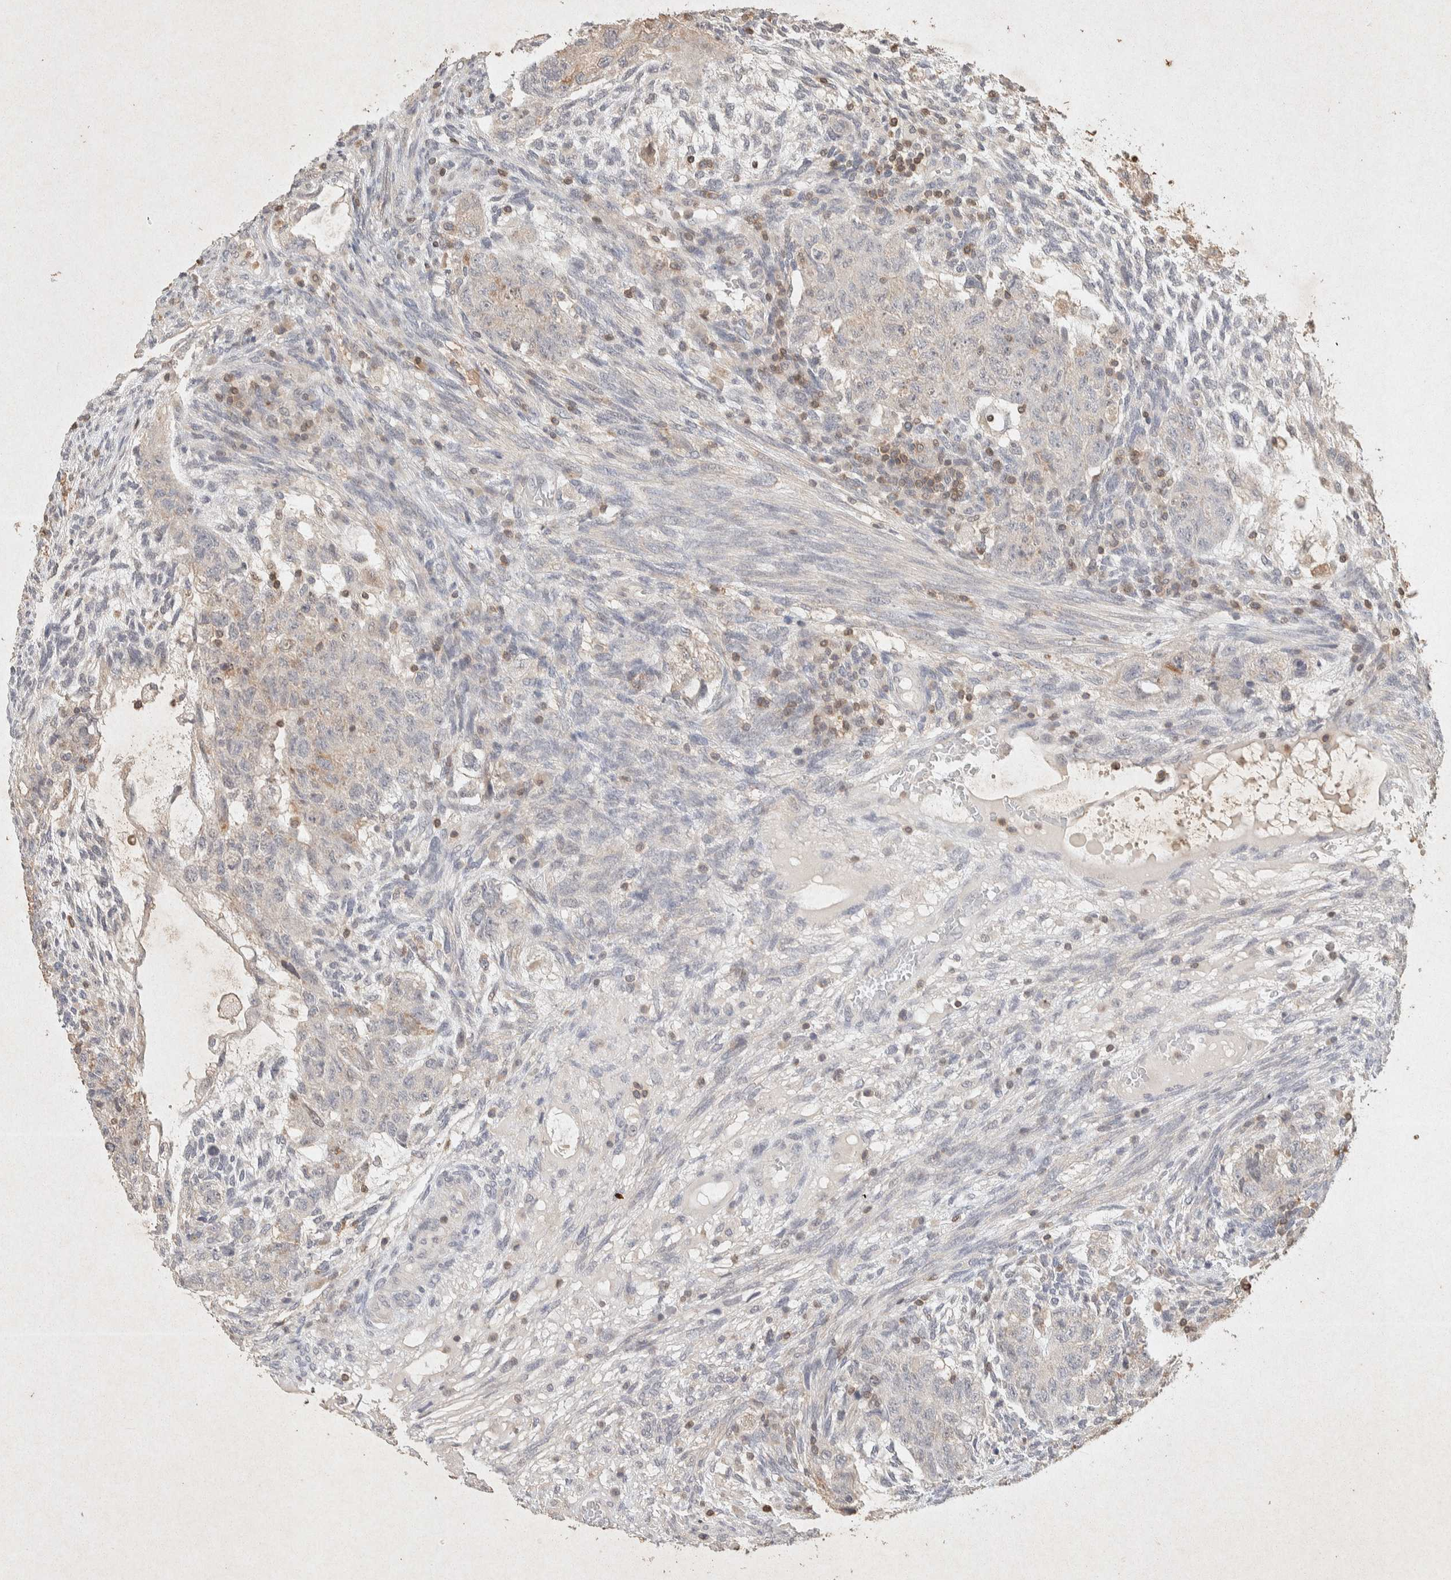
{"staining": {"intensity": "weak", "quantity": "<25%", "location": "cytoplasmic/membranous"}, "tissue": "testis cancer", "cell_type": "Tumor cells", "image_type": "cancer", "snomed": [{"axis": "morphology", "description": "Normal tissue, NOS"}, {"axis": "morphology", "description": "Carcinoma, Embryonal, NOS"}, {"axis": "topography", "description": "Testis"}], "caption": "An immunohistochemistry (IHC) histopathology image of testis cancer (embryonal carcinoma) is shown. There is no staining in tumor cells of testis cancer (embryonal carcinoma).", "gene": "RAC2", "patient": {"sex": "male", "age": 36}}